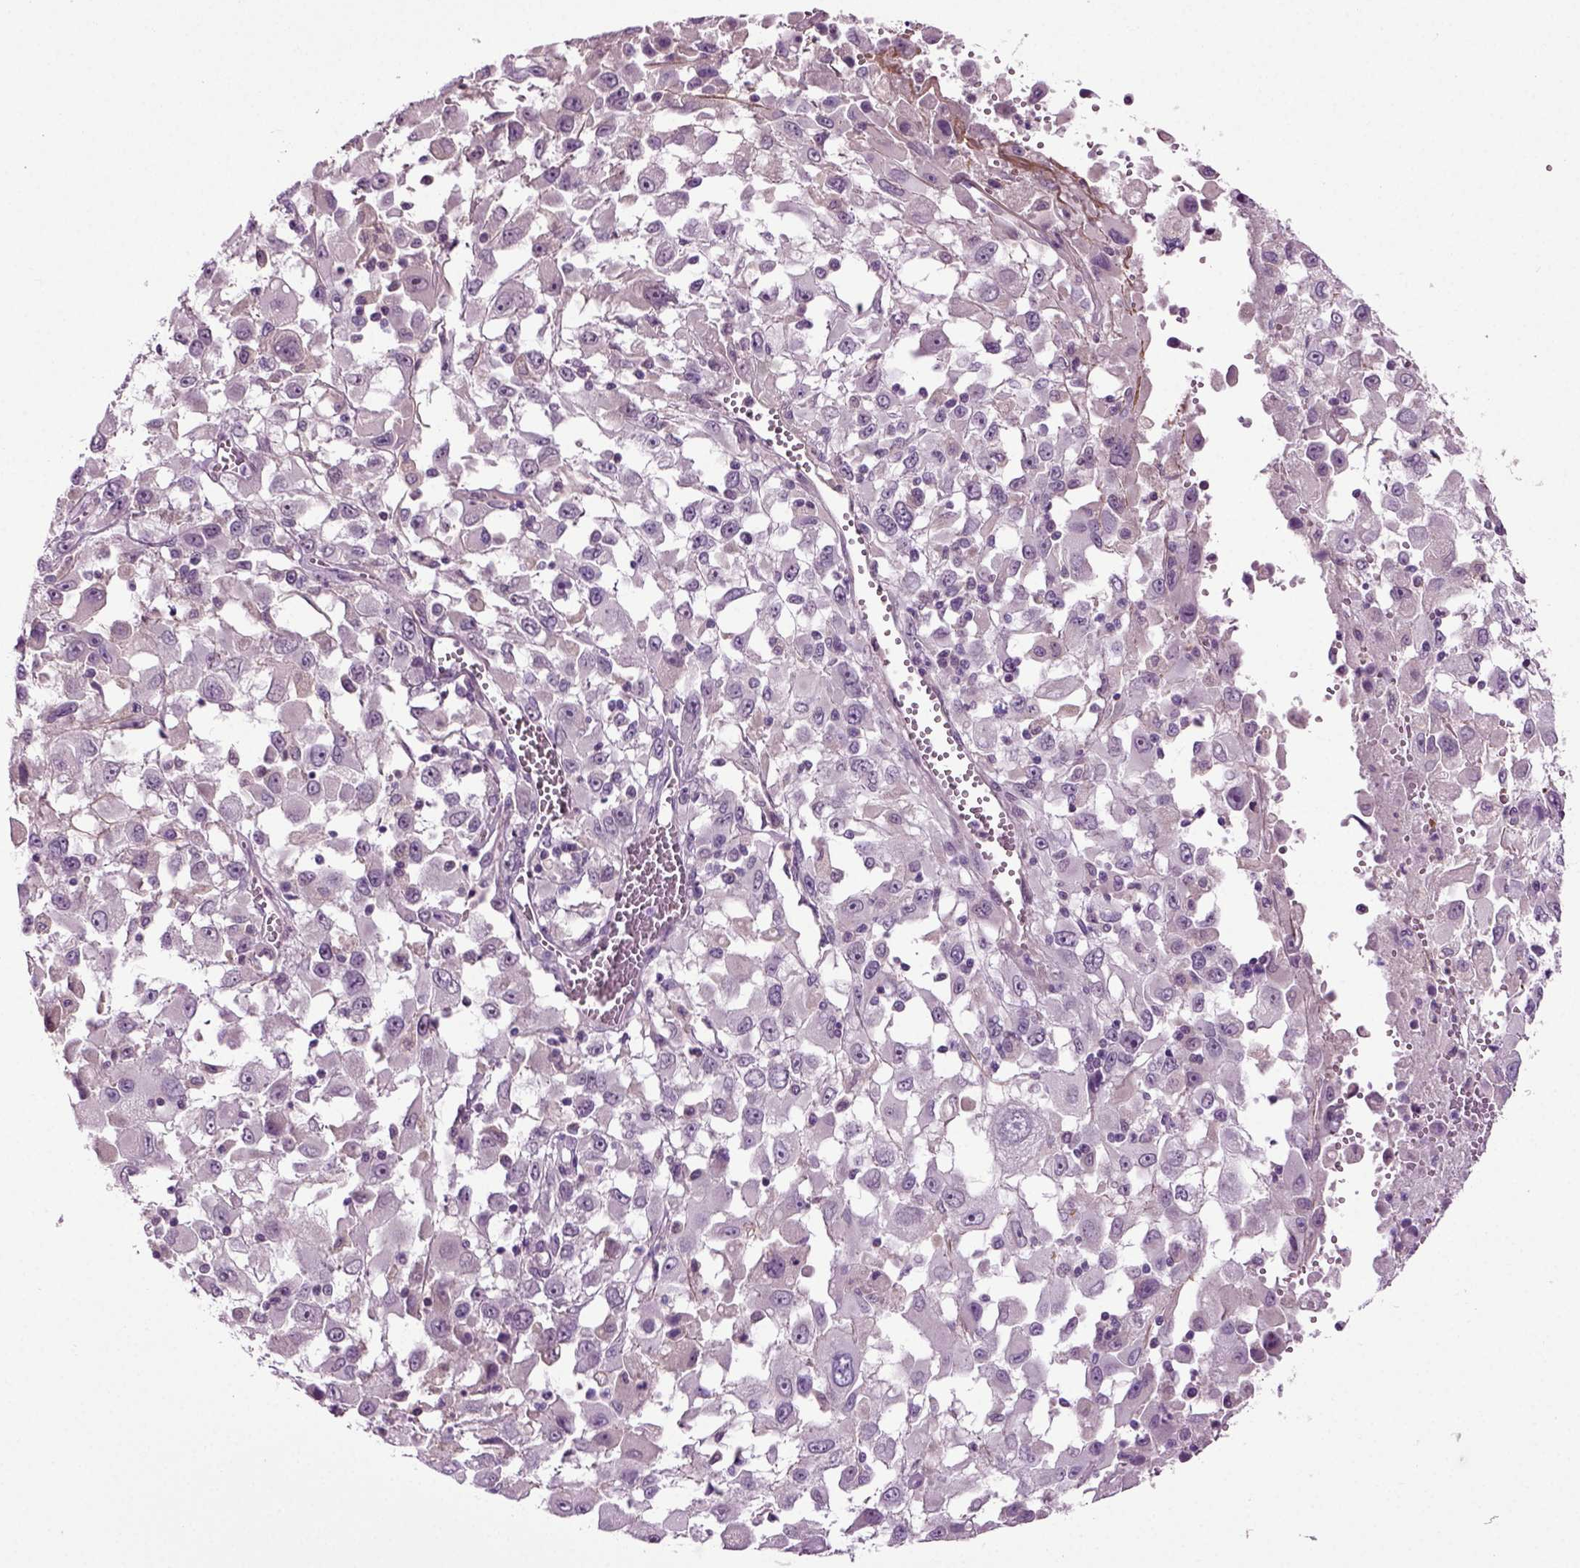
{"staining": {"intensity": "negative", "quantity": "none", "location": "none"}, "tissue": "melanoma", "cell_type": "Tumor cells", "image_type": "cancer", "snomed": [{"axis": "morphology", "description": "Malignant melanoma, Metastatic site"}, {"axis": "topography", "description": "Soft tissue"}], "caption": "Human malignant melanoma (metastatic site) stained for a protein using immunohistochemistry displays no staining in tumor cells.", "gene": "SPATA17", "patient": {"sex": "male", "age": 50}}